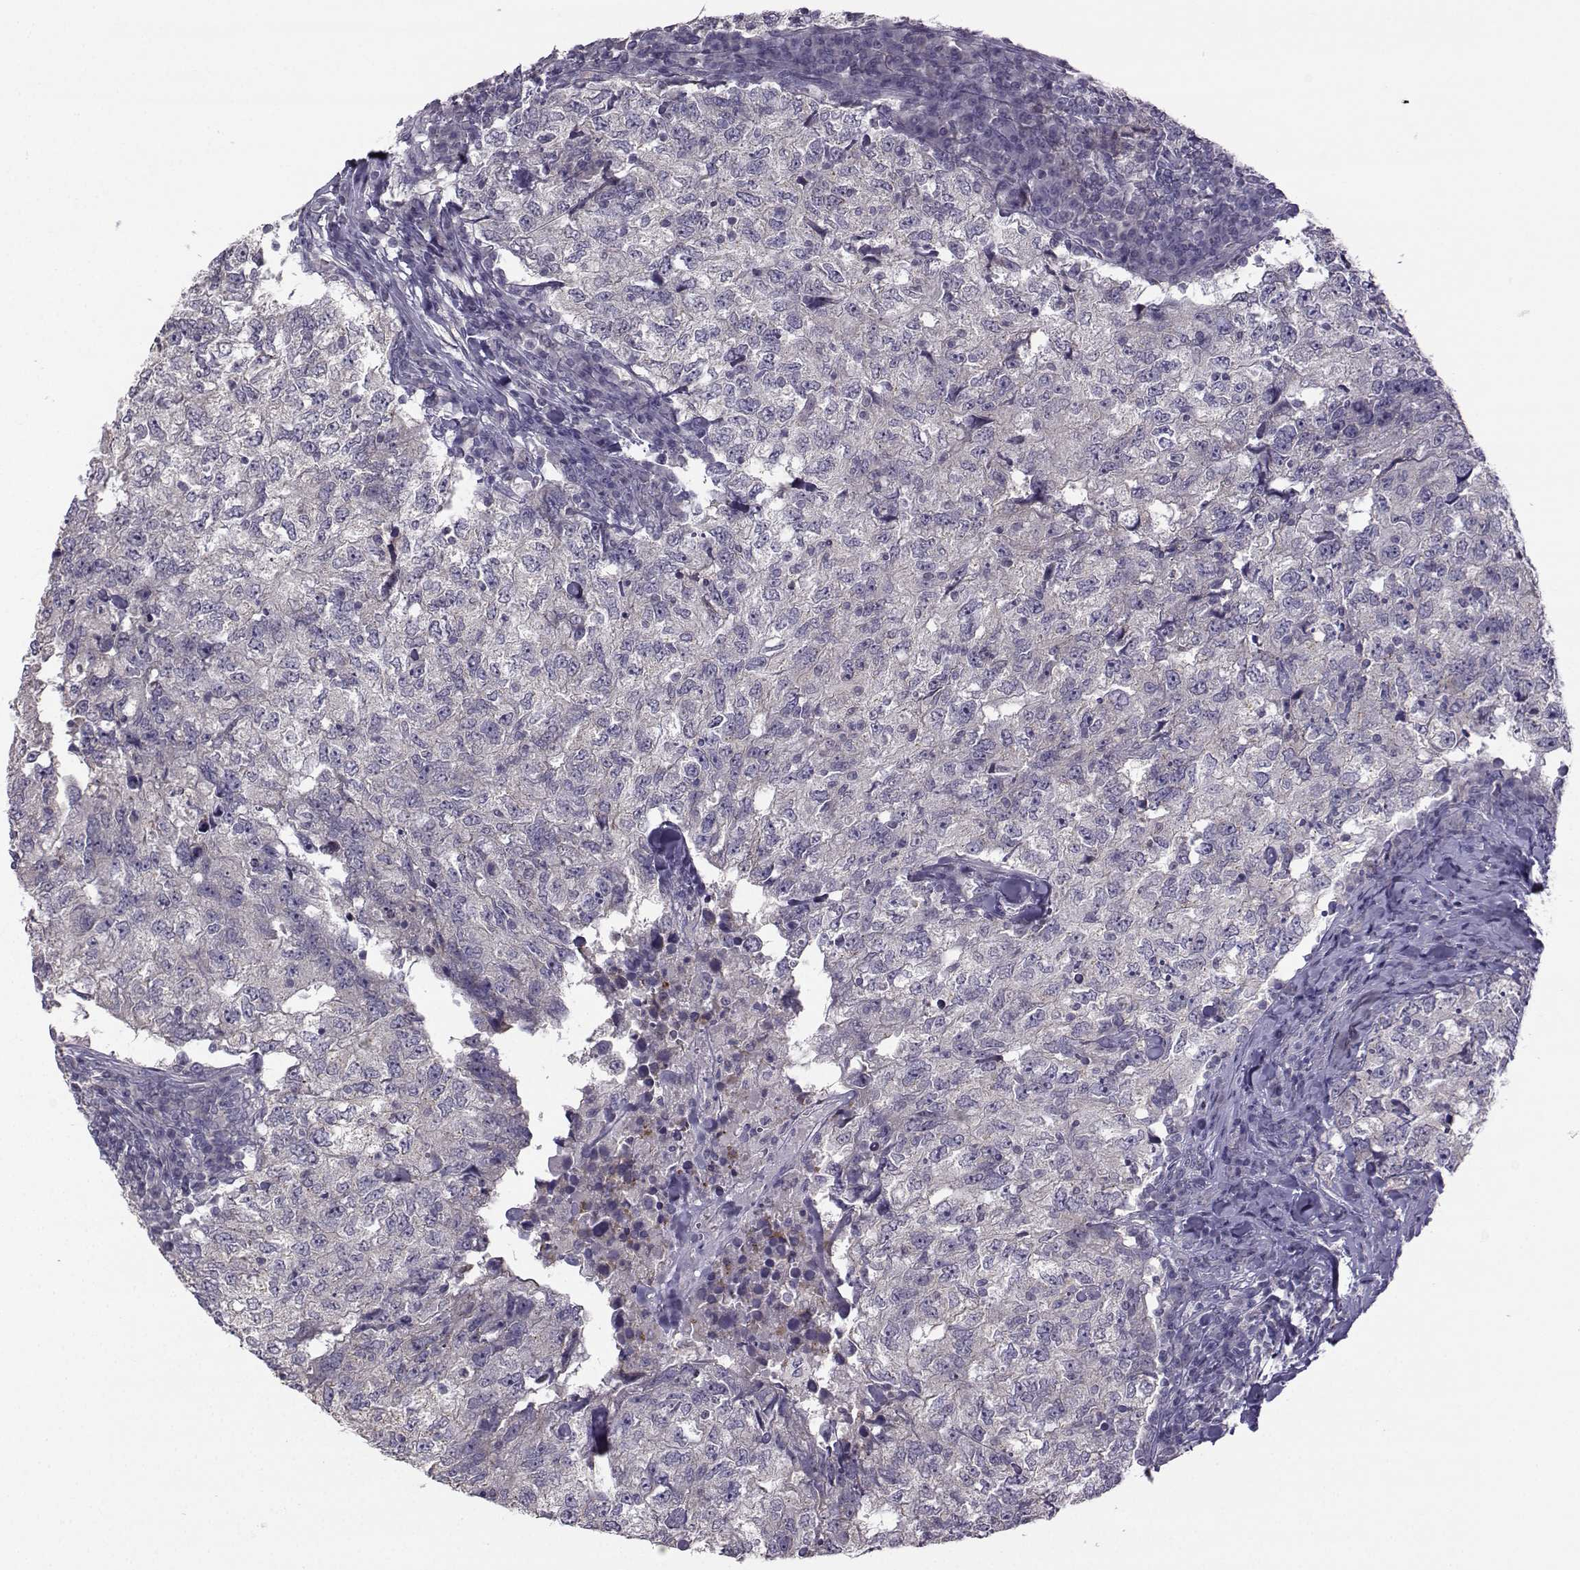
{"staining": {"intensity": "negative", "quantity": "none", "location": "none"}, "tissue": "breast cancer", "cell_type": "Tumor cells", "image_type": "cancer", "snomed": [{"axis": "morphology", "description": "Duct carcinoma"}, {"axis": "topography", "description": "Breast"}], "caption": "Tumor cells show no significant expression in breast invasive ductal carcinoma.", "gene": "FCAMR", "patient": {"sex": "female", "age": 30}}